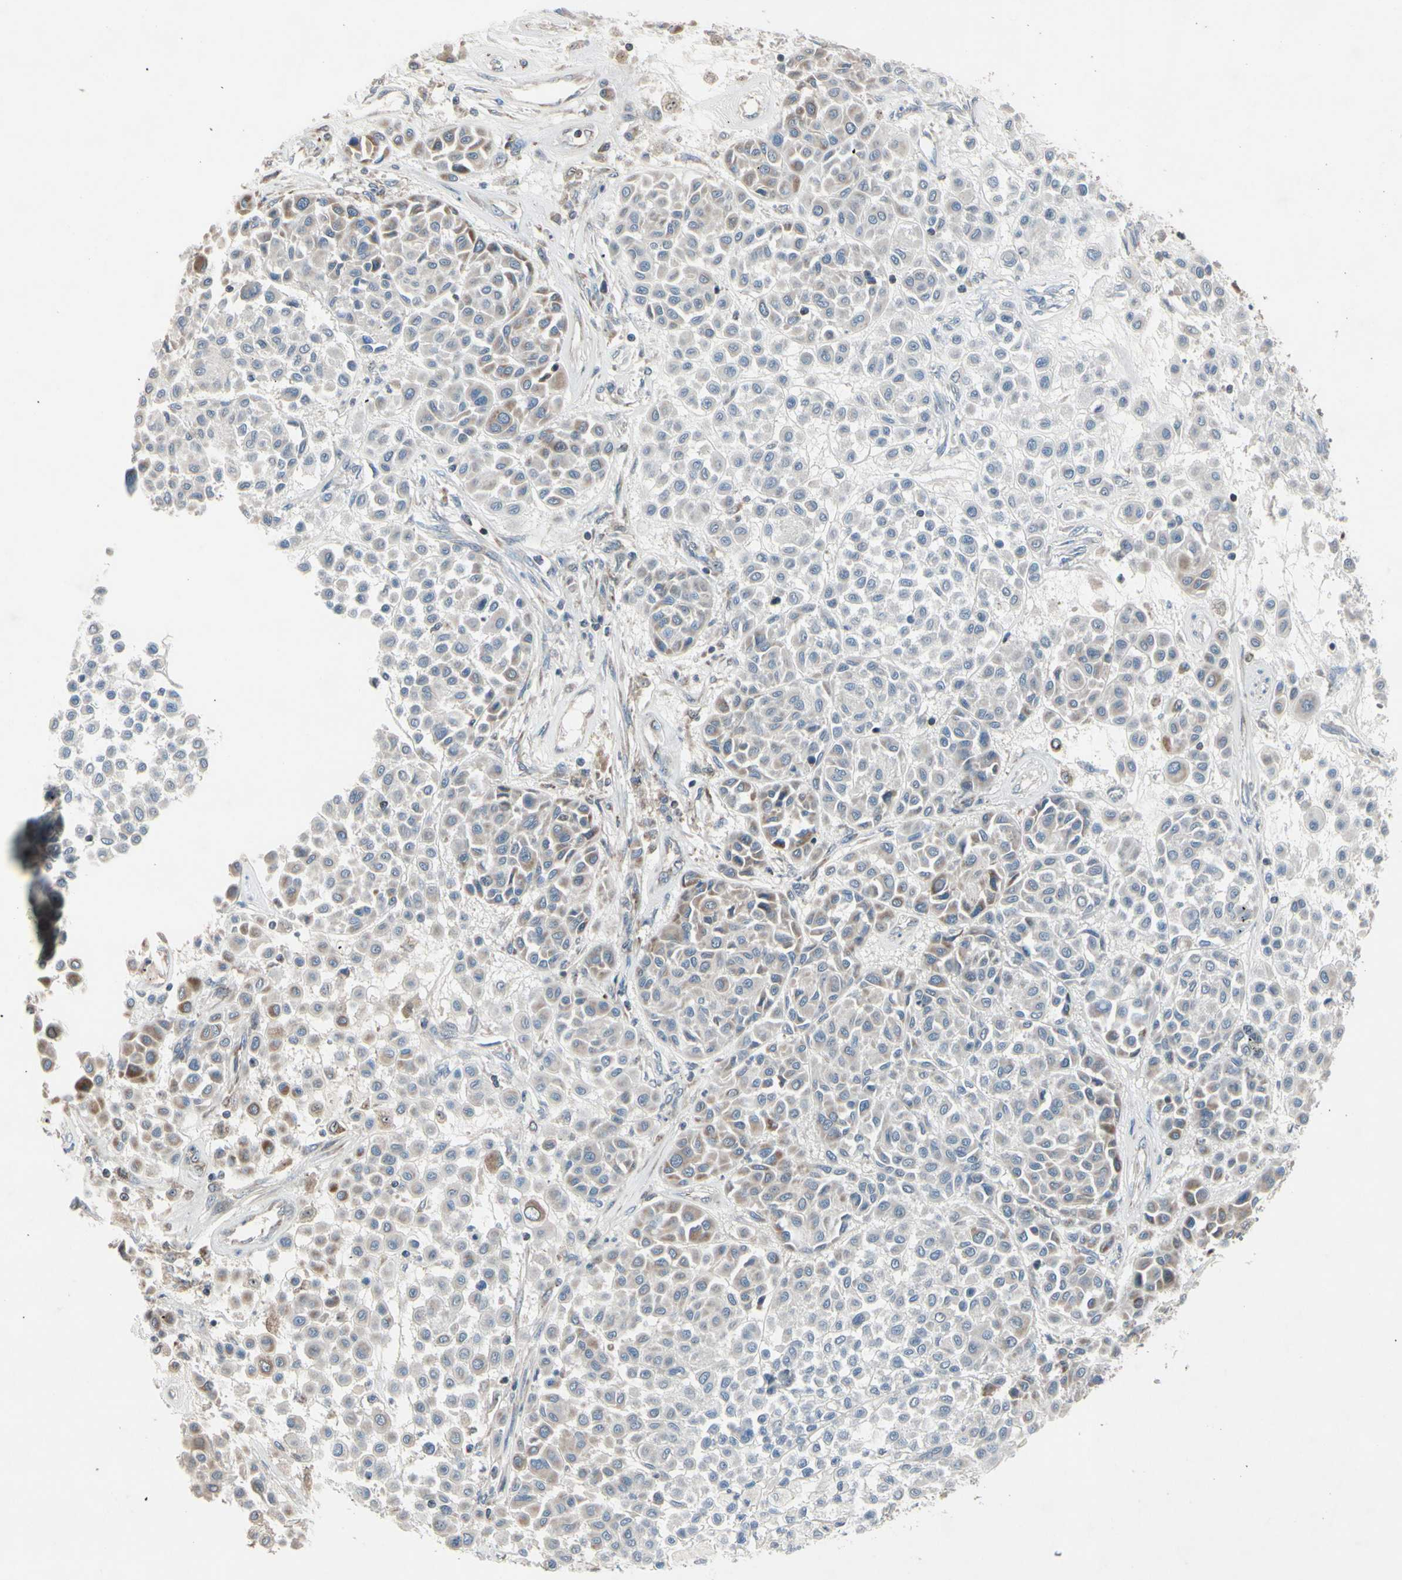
{"staining": {"intensity": "weak", "quantity": ">75%", "location": "cytoplasmic/membranous"}, "tissue": "melanoma", "cell_type": "Tumor cells", "image_type": "cancer", "snomed": [{"axis": "morphology", "description": "Malignant melanoma, Metastatic site"}, {"axis": "topography", "description": "Soft tissue"}], "caption": "An immunohistochemistry (IHC) micrograph of neoplastic tissue is shown. Protein staining in brown shows weak cytoplasmic/membranous positivity in melanoma within tumor cells.", "gene": "CPT1A", "patient": {"sex": "male", "age": 41}}